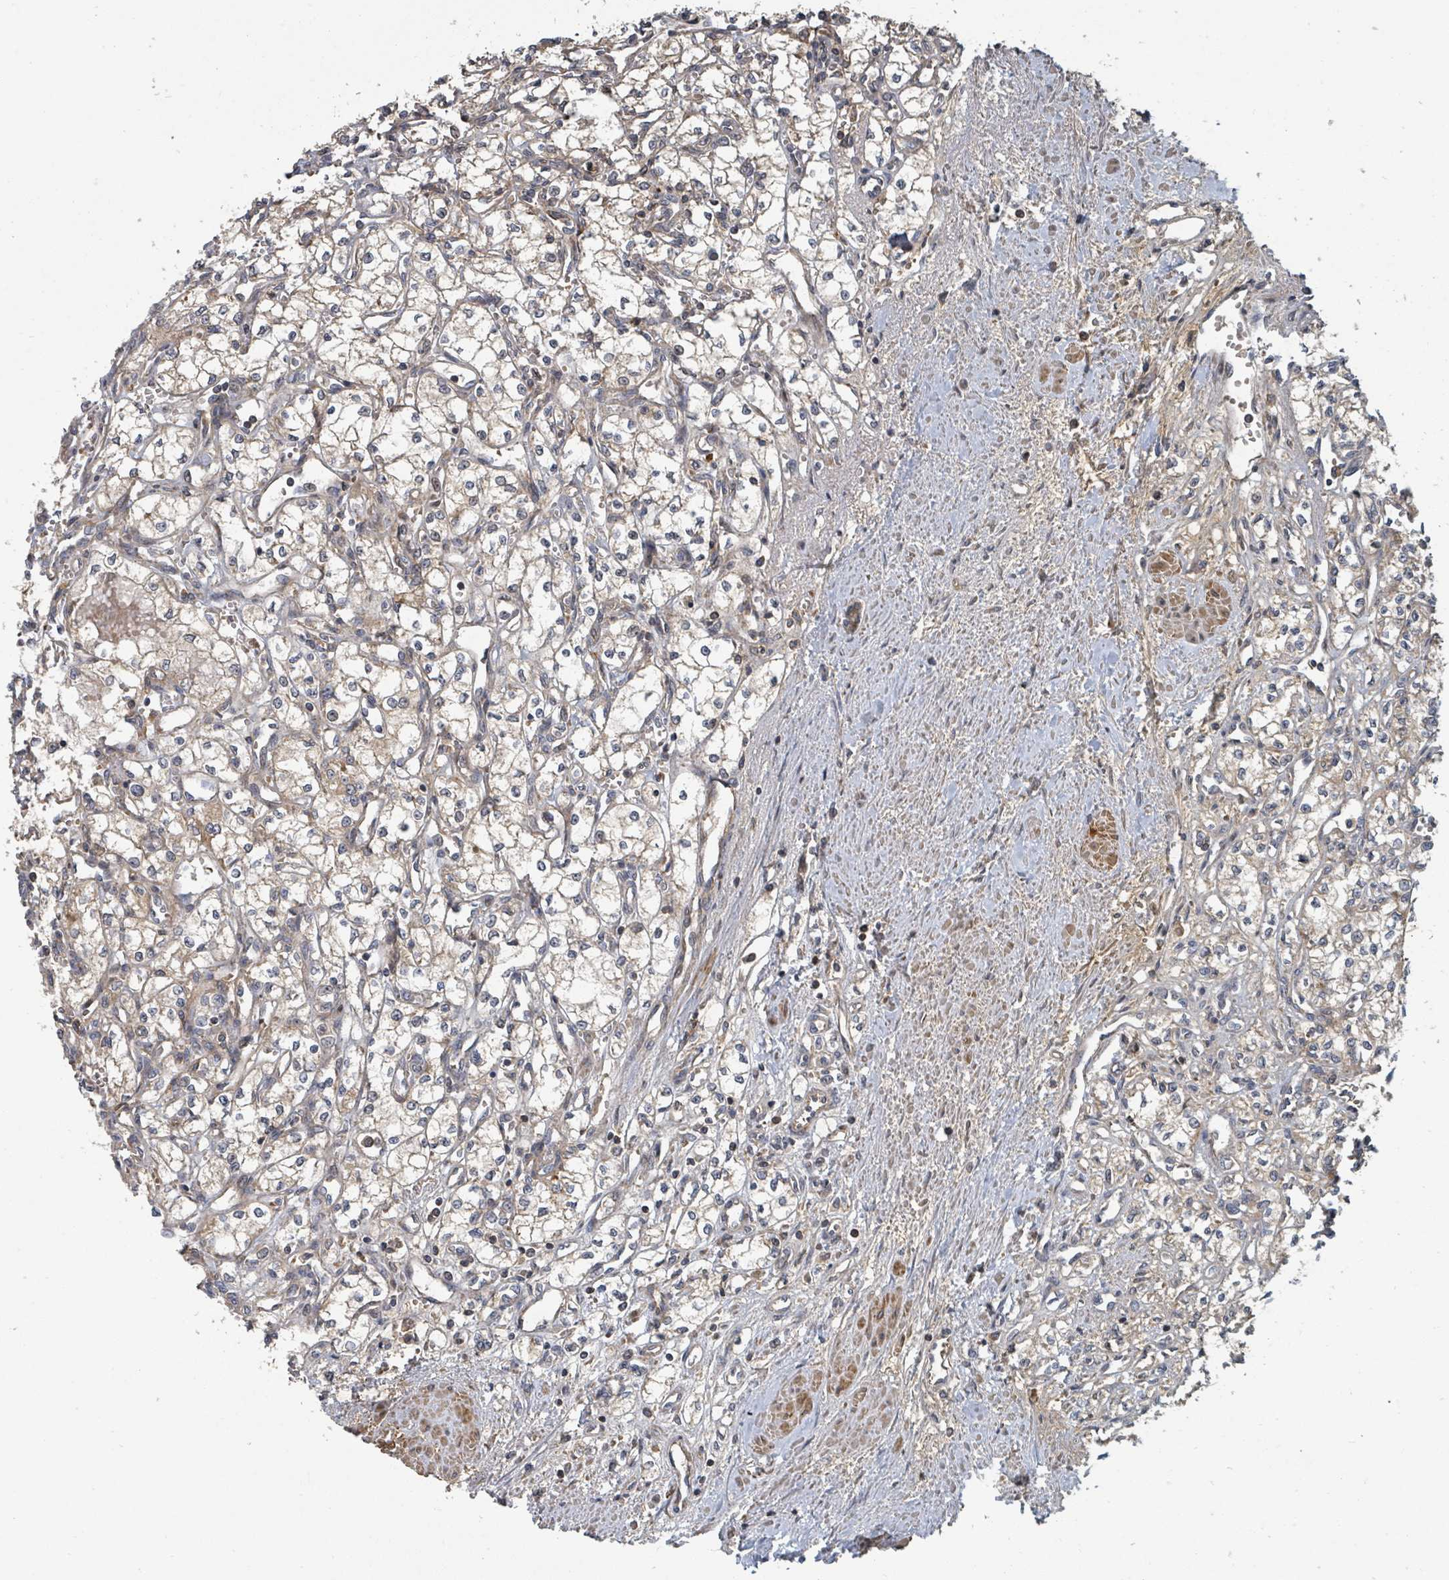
{"staining": {"intensity": "moderate", "quantity": "25%-75%", "location": "cytoplasmic/membranous"}, "tissue": "renal cancer", "cell_type": "Tumor cells", "image_type": "cancer", "snomed": [{"axis": "morphology", "description": "Adenocarcinoma, NOS"}, {"axis": "topography", "description": "Kidney"}], "caption": "This histopathology image exhibits immunohistochemistry staining of human adenocarcinoma (renal), with medium moderate cytoplasmic/membranous expression in approximately 25%-75% of tumor cells.", "gene": "DPM1", "patient": {"sex": "male", "age": 59}}